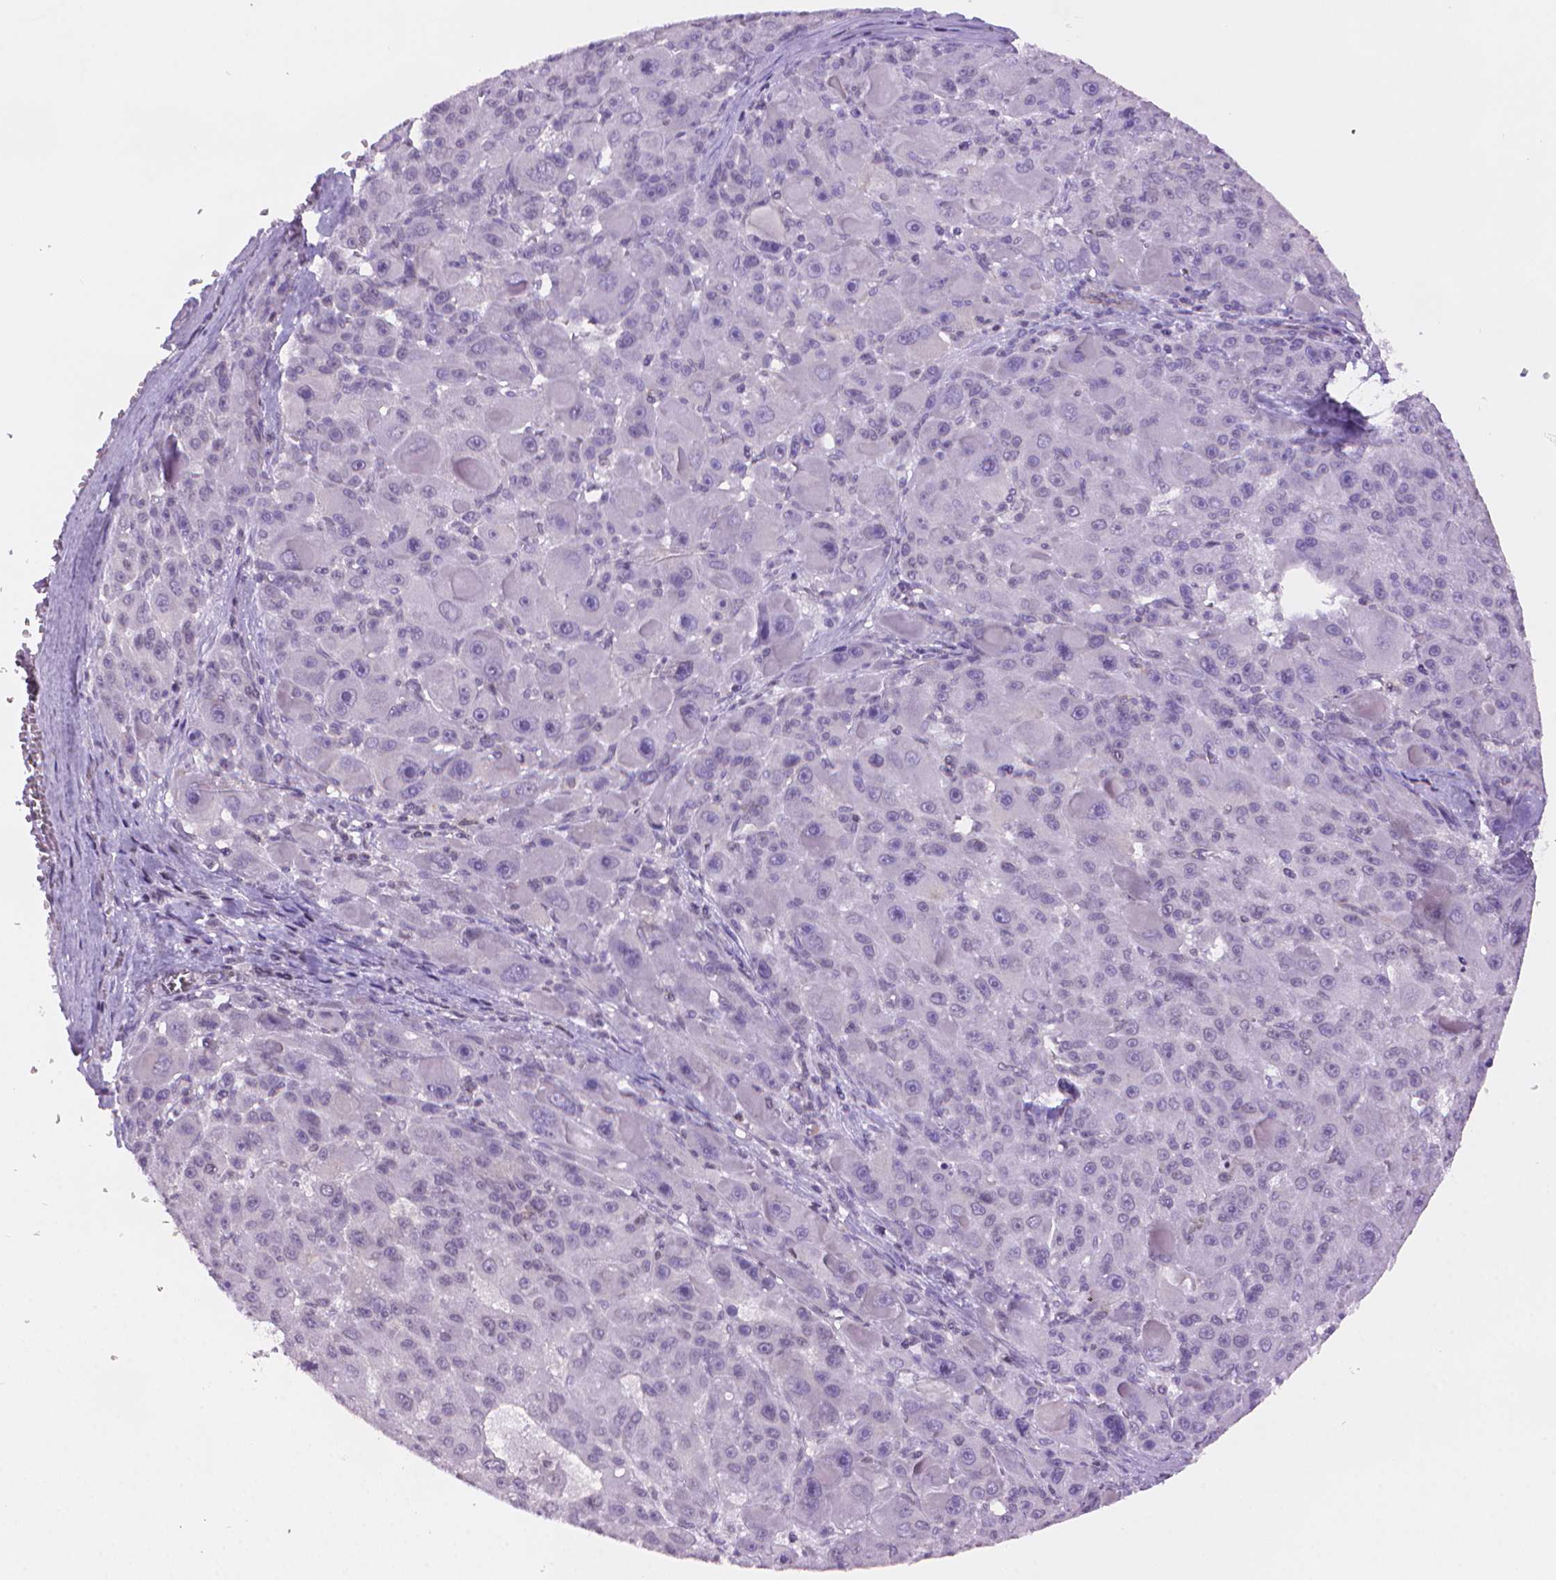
{"staining": {"intensity": "negative", "quantity": "none", "location": "none"}, "tissue": "liver cancer", "cell_type": "Tumor cells", "image_type": "cancer", "snomed": [{"axis": "morphology", "description": "Carcinoma, Hepatocellular, NOS"}, {"axis": "topography", "description": "Liver"}], "caption": "This is an immunohistochemistry (IHC) micrograph of liver cancer (hepatocellular carcinoma). There is no staining in tumor cells.", "gene": "TMEM184A", "patient": {"sex": "male", "age": 76}}